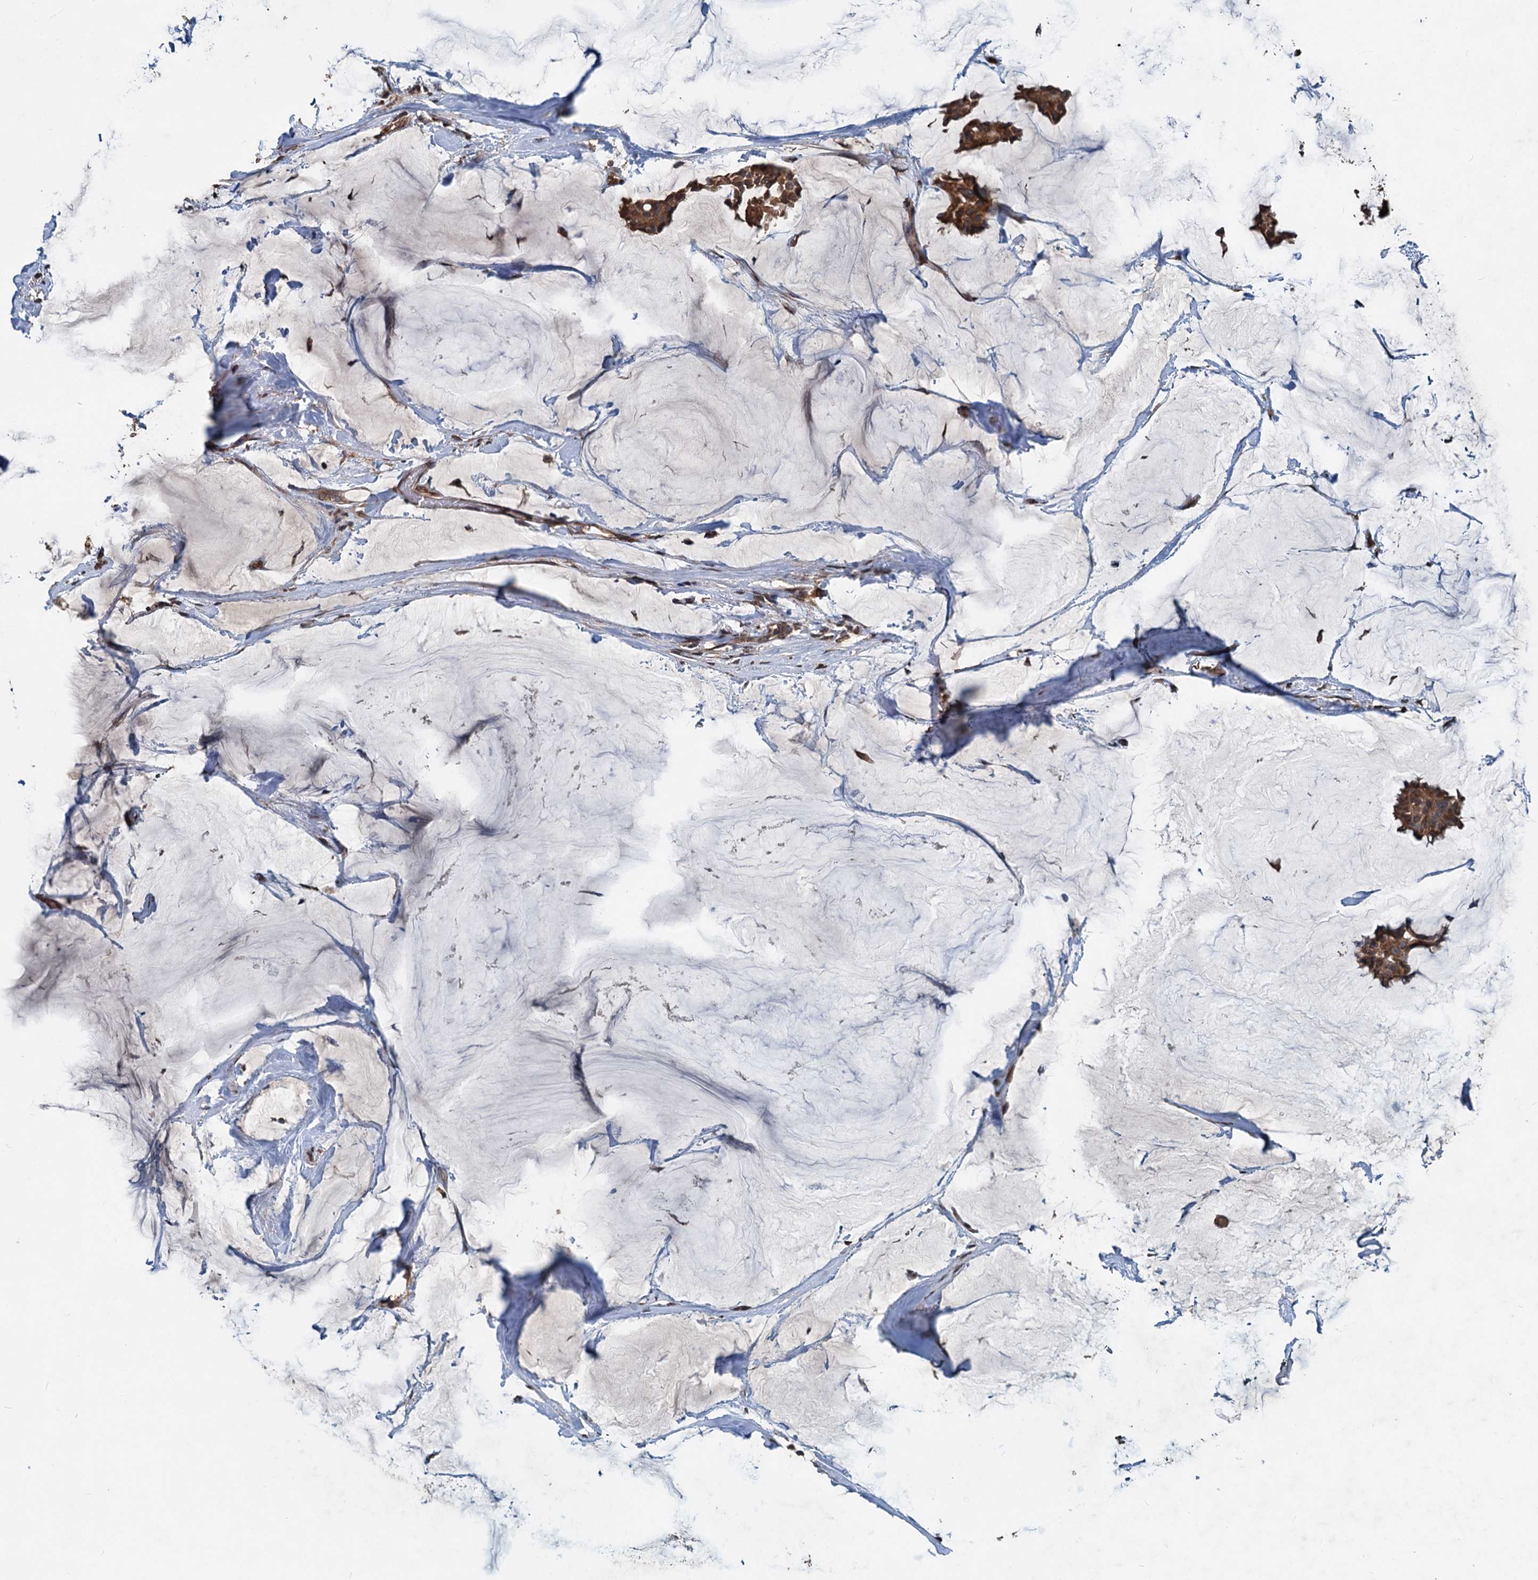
{"staining": {"intensity": "moderate", "quantity": ">75%", "location": "cytoplasmic/membranous"}, "tissue": "breast cancer", "cell_type": "Tumor cells", "image_type": "cancer", "snomed": [{"axis": "morphology", "description": "Duct carcinoma"}, {"axis": "topography", "description": "Breast"}], "caption": "Breast cancer tissue reveals moderate cytoplasmic/membranous positivity in approximately >75% of tumor cells (DAB = brown stain, brightfield microscopy at high magnification).", "gene": "N4BP2L2", "patient": {"sex": "female", "age": 93}}